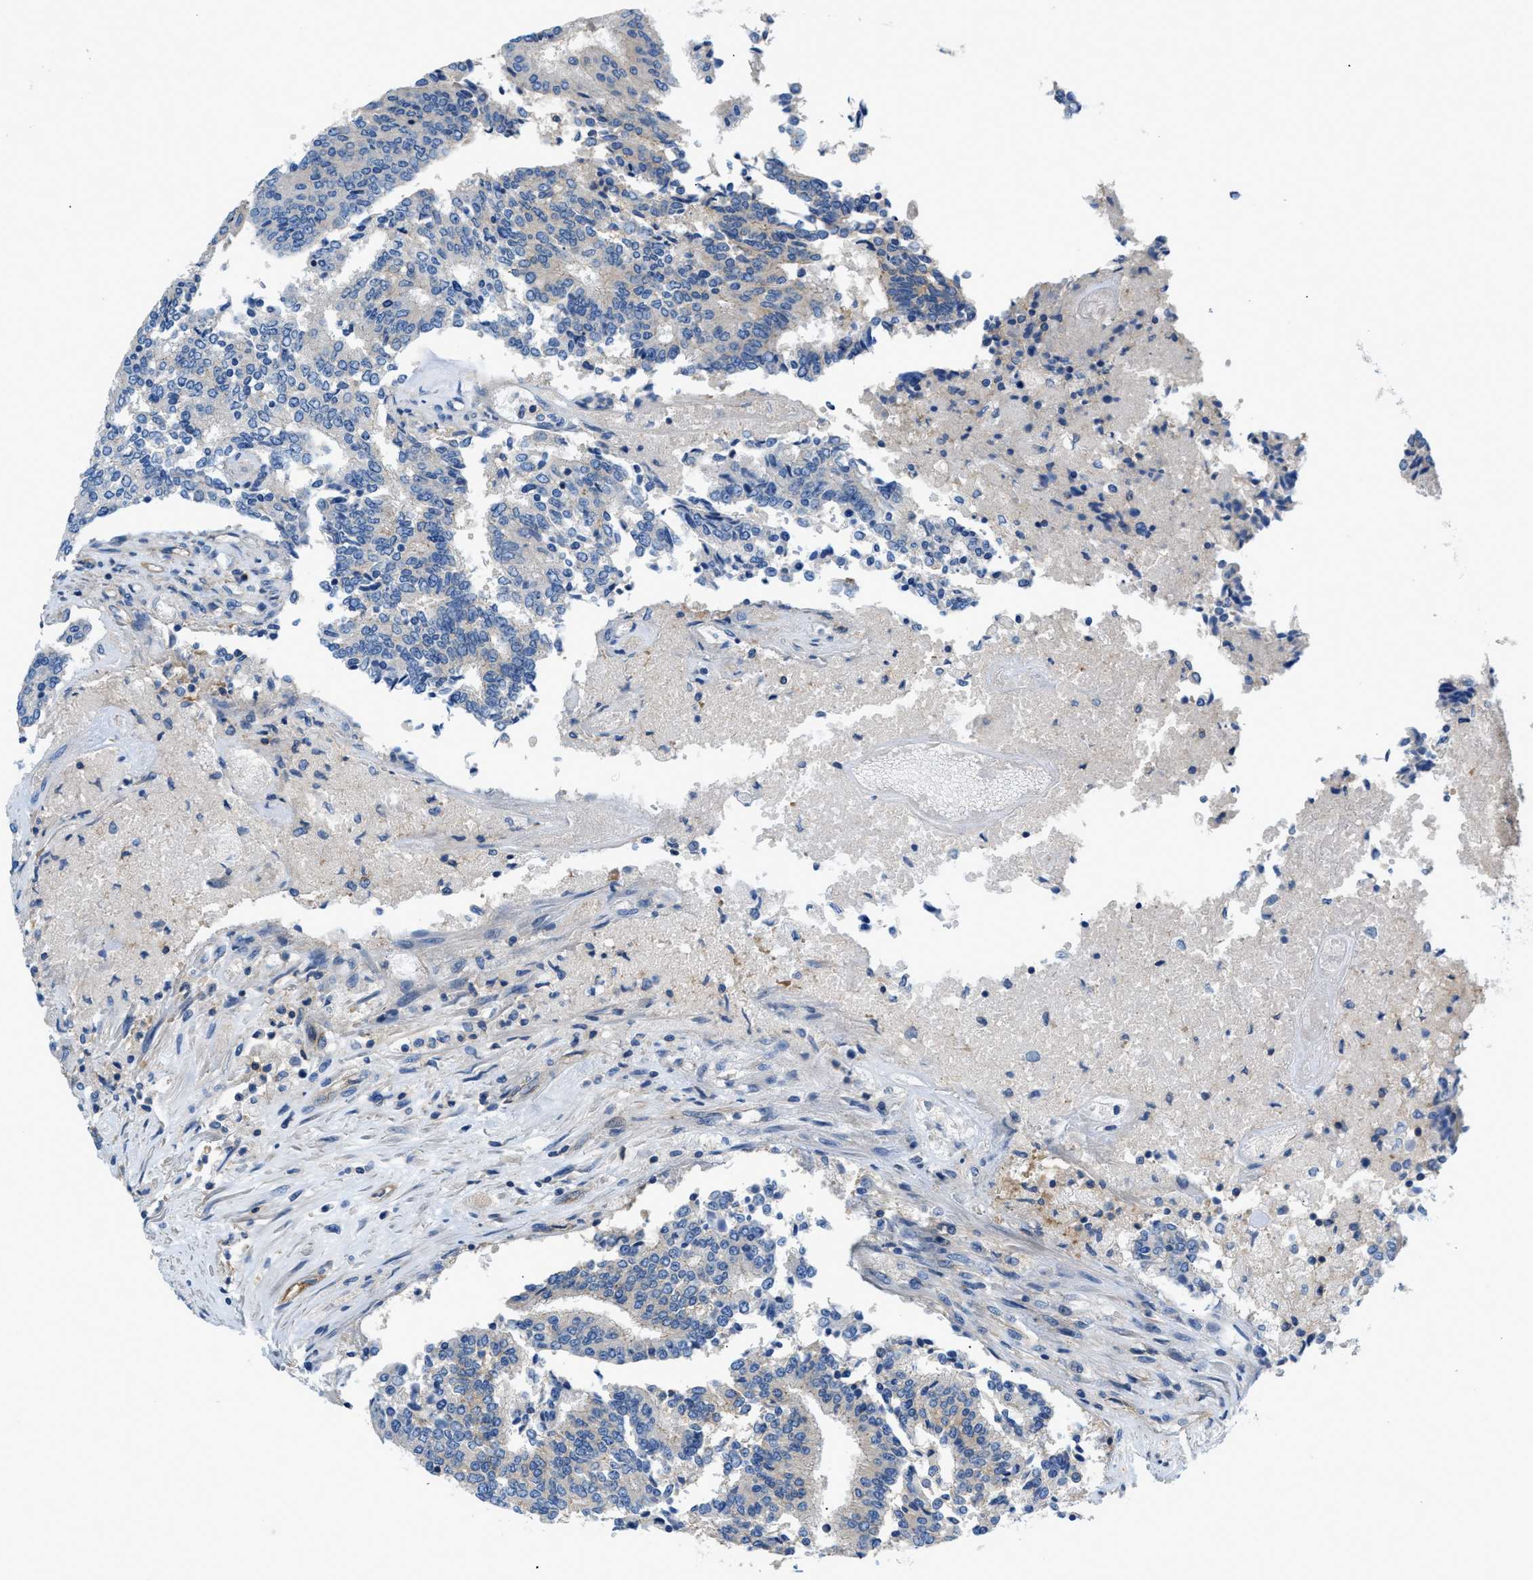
{"staining": {"intensity": "weak", "quantity": "<25%", "location": "cytoplasmic/membranous"}, "tissue": "prostate cancer", "cell_type": "Tumor cells", "image_type": "cancer", "snomed": [{"axis": "morphology", "description": "Normal tissue, NOS"}, {"axis": "morphology", "description": "Adenocarcinoma, High grade"}, {"axis": "topography", "description": "Prostate"}, {"axis": "topography", "description": "Seminal veicle"}], "caption": "An image of human prostate cancer (high-grade adenocarcinoma) is negative for staining in tumor cells.", "gene": "ORAI1", "patient": {"sex": "male", "age": 55}}